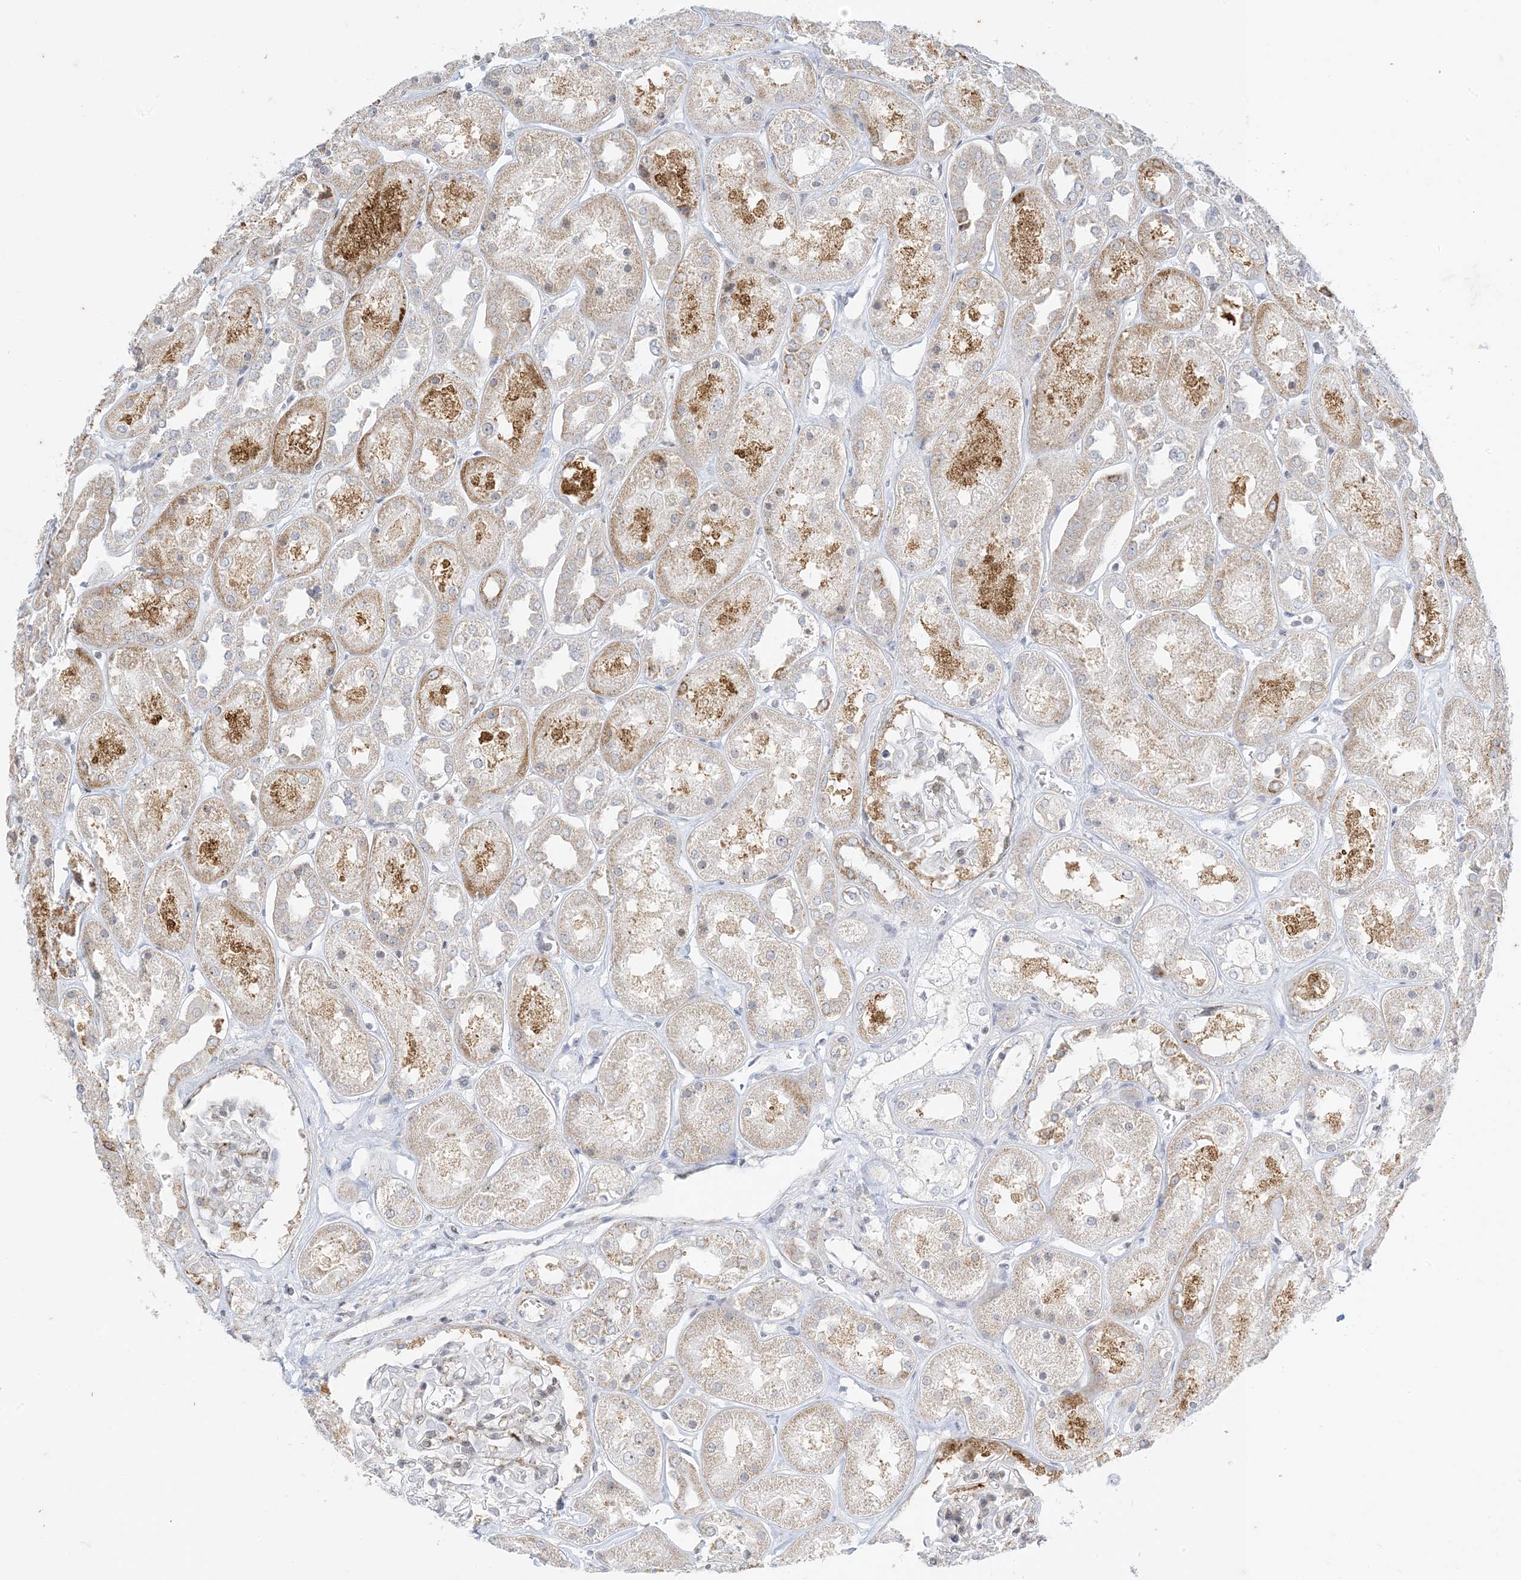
{"staining": {"intensity": "weak", "quantity": "<25%", "location": "cytoplasmic/membranous"}, "tissue": "kidney", "cell_type": "Cells in glomeruli", "image_type": "normal", "snomed": [{"axis": "morphology", "description": "Normal tissue, NOS"}, {"axis": "topography", "description": "Kidney"}], "caption": "An immunohistochemistry (IHC) image of benign kidney is shown. There is no staining in cells in glomeruli of kidney. Nuclei are stained in blue.", "gene": "RAC1", "patient": {"sex": "male", "age": 70}}